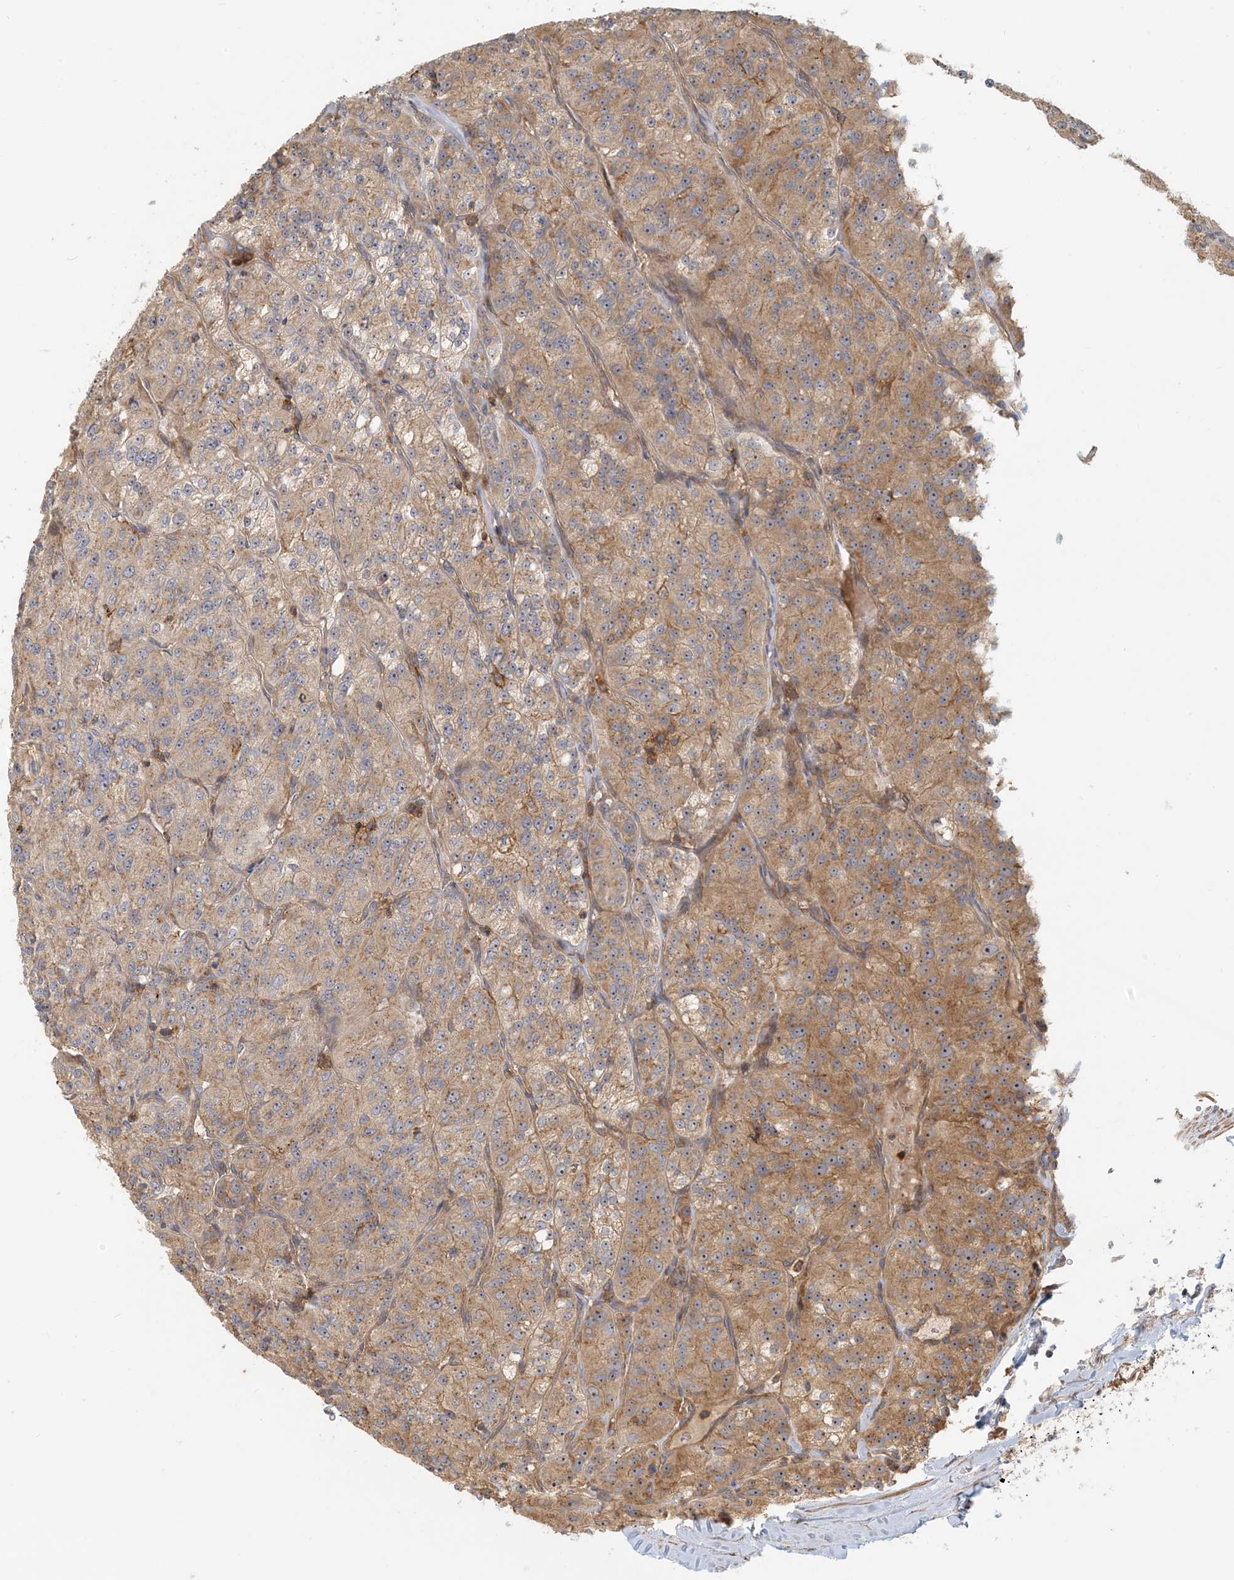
{"staining": {"intensity": "moderate", "quantity": ">75%", "location": "cytoplasmic/membranous"}, "tissue": "renal cancer", "cell_type": "Tumor cells", "image_type": "cancer", "snomed": [{"axis": "morphology", "description": "Adenocarcinoma, NOS"}, {"axis": "topography", "description": "Kidney"}], "caption": "This is a photomicrograph of immunohistochemistry staining of adenocarcinoma (renal), which shows moderate expression in the cytoplasmic/membranous of tumor cells.", "gene": "COLEC11", "patient": {"sex": "female", "age": 63}}